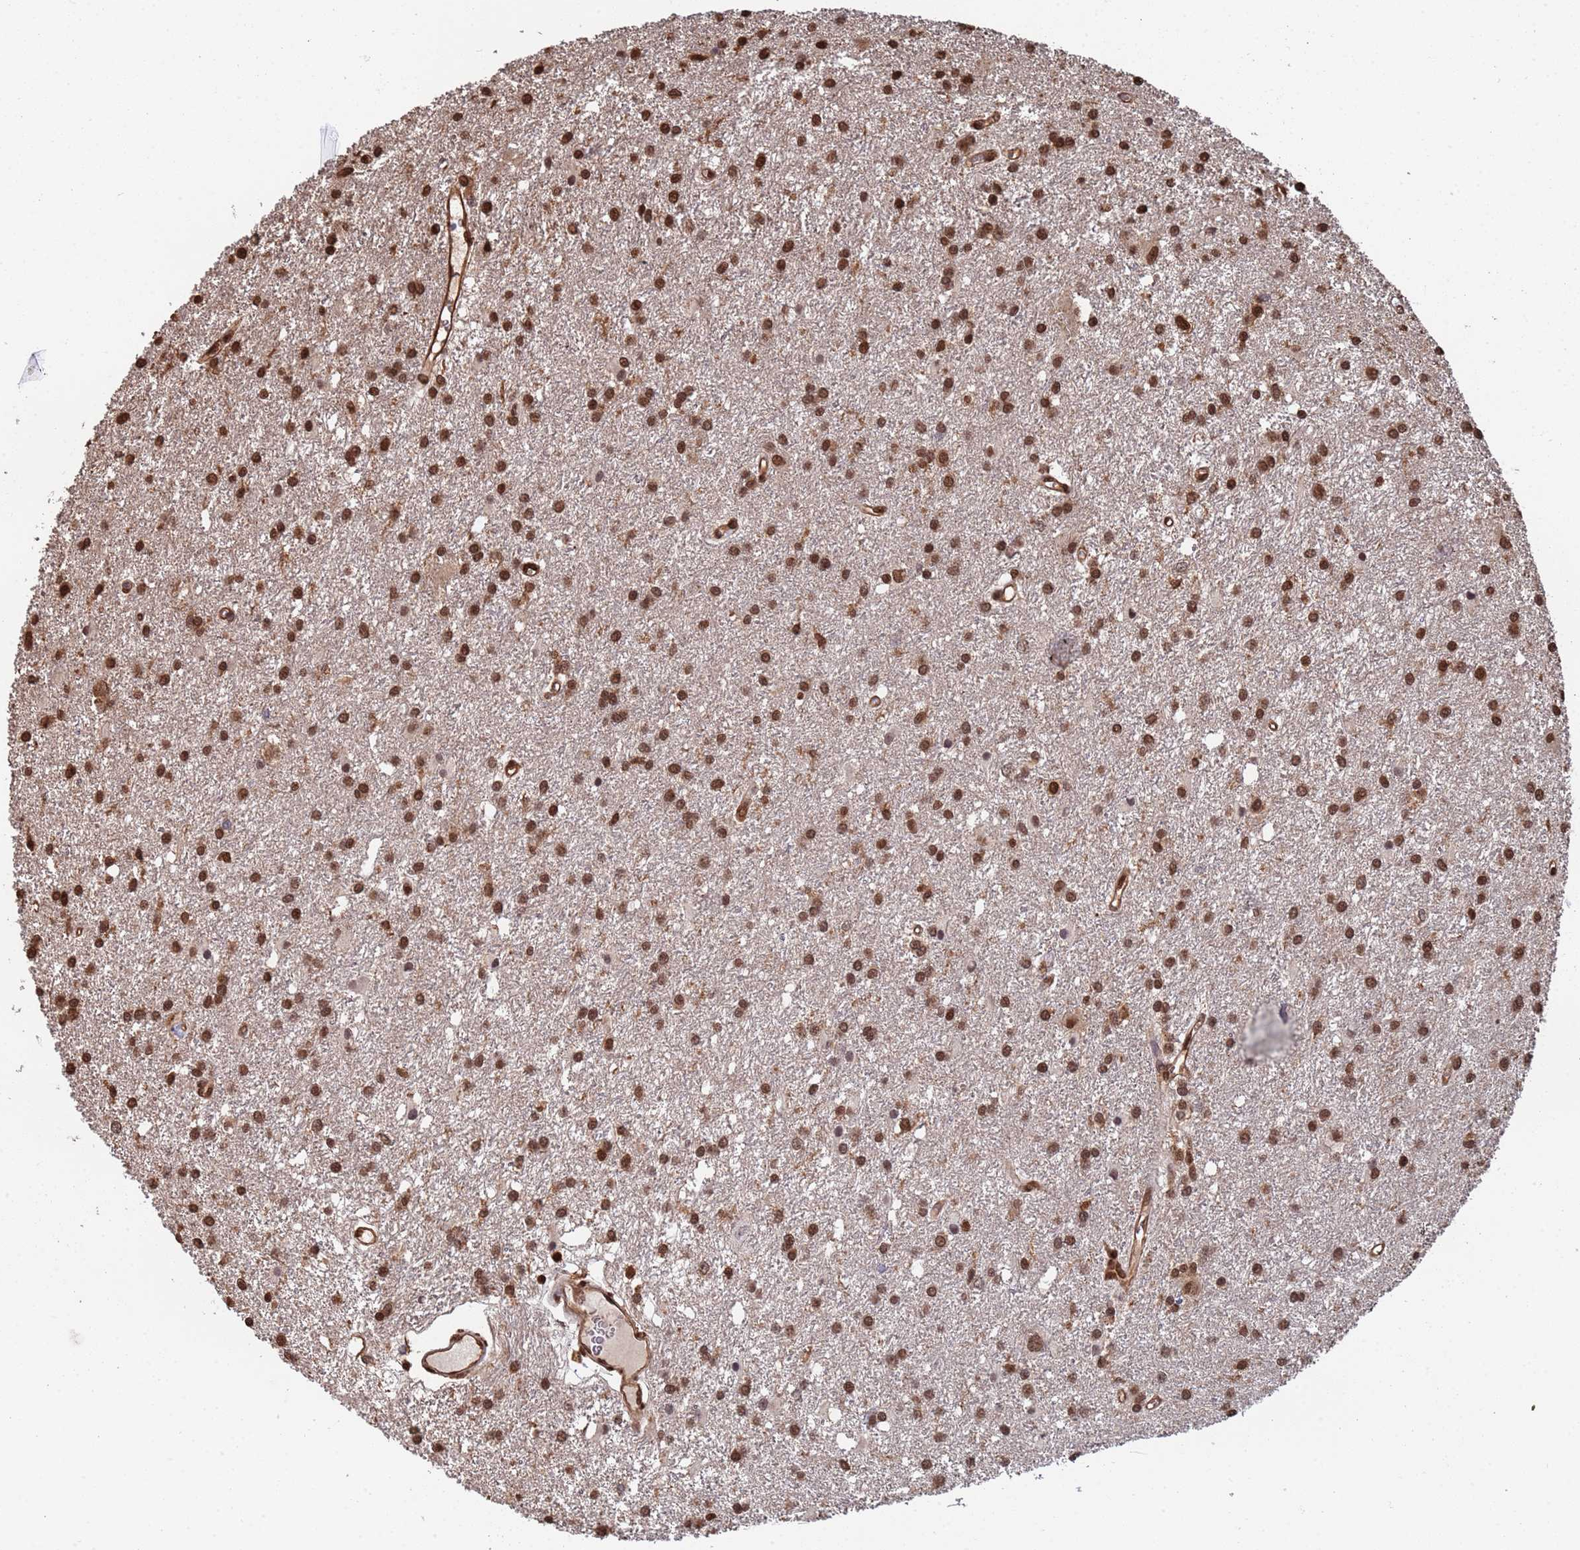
{"staining": {"intensity": "strong", "quantity": ">75%", "location": "nuclear"}, "tissue": "glioma", "cell_type": "Tumor cells", "image_type": "cancer", "snomed": [{"axis": "morphology", "description": "Glioma, malignant, High grade"}, {"axis": "topography", "description": "Brain"}], "caption": "IHC (DAB (3,3'-diaminobenzidine)) staining of glioma shows strong nuclear protein staining in about >75% of tumor cells. (Stains: DAB in brown, nuclei in blue, Microscopy: brightfield microscopy at high magnification).", "gene": "SUMO4", "patient": {"sex": "female", "age": 50}}